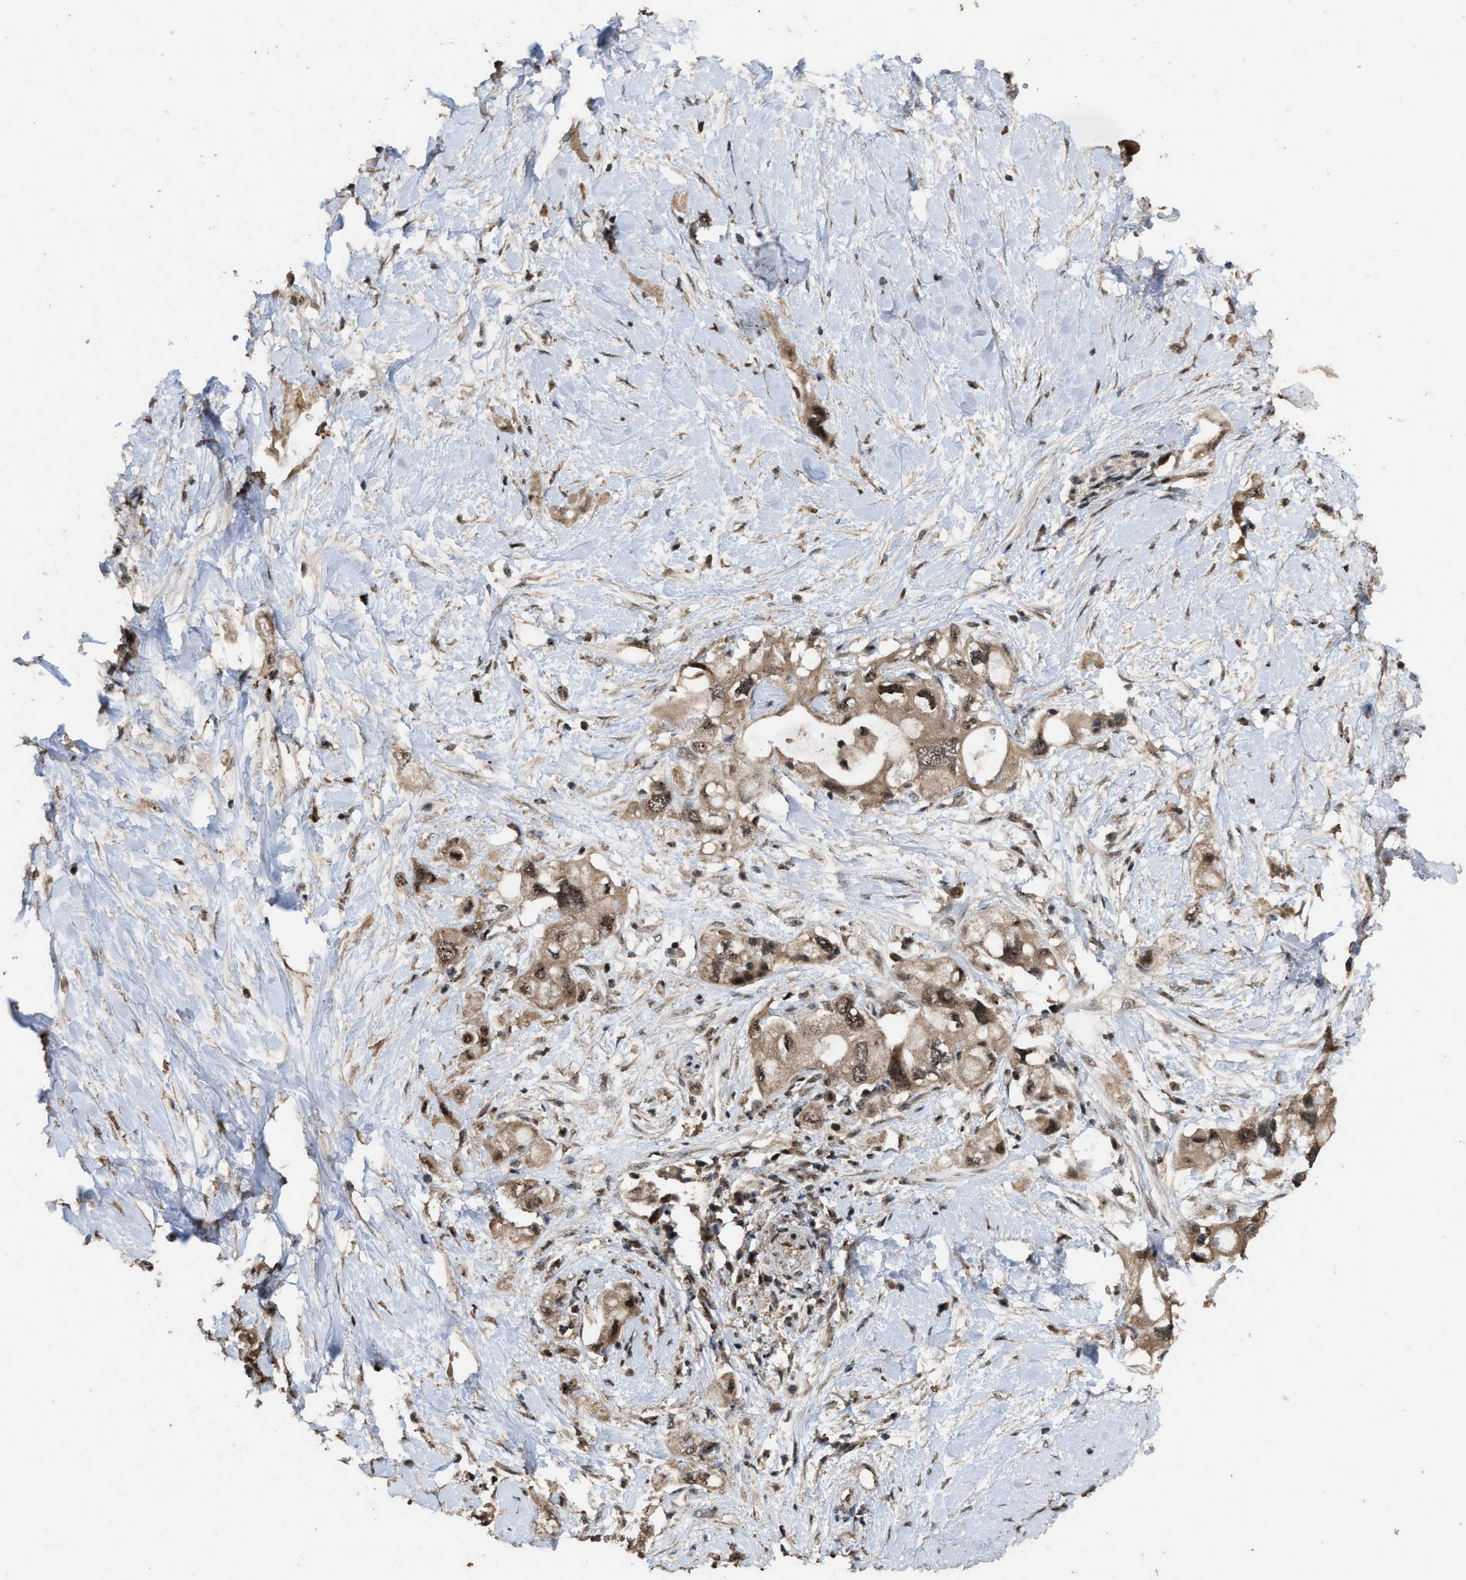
{"staining": {"intensity": "weak", "quantity": ">75%", "location": "cytoplasmic/membranous,nuclear"}, "tissue": "pancreatic cancer", "cell_type": "Tumor cells", "image_type": "cancer", "snomed": [{"axis": "morphology", "description": "Adenocarcinoma, NOS"}, {"axis": "topography", "description": "Pancreas"}], "caption": "Immunohistochemistry (DAB) staining of human pancreatic cancer displays weak cytoplasmic/membranous and nuclear protein staining in about >75% of tumor cells.", "gene": "HAUS6", "patient": {"sex": "female", "age": 56}}